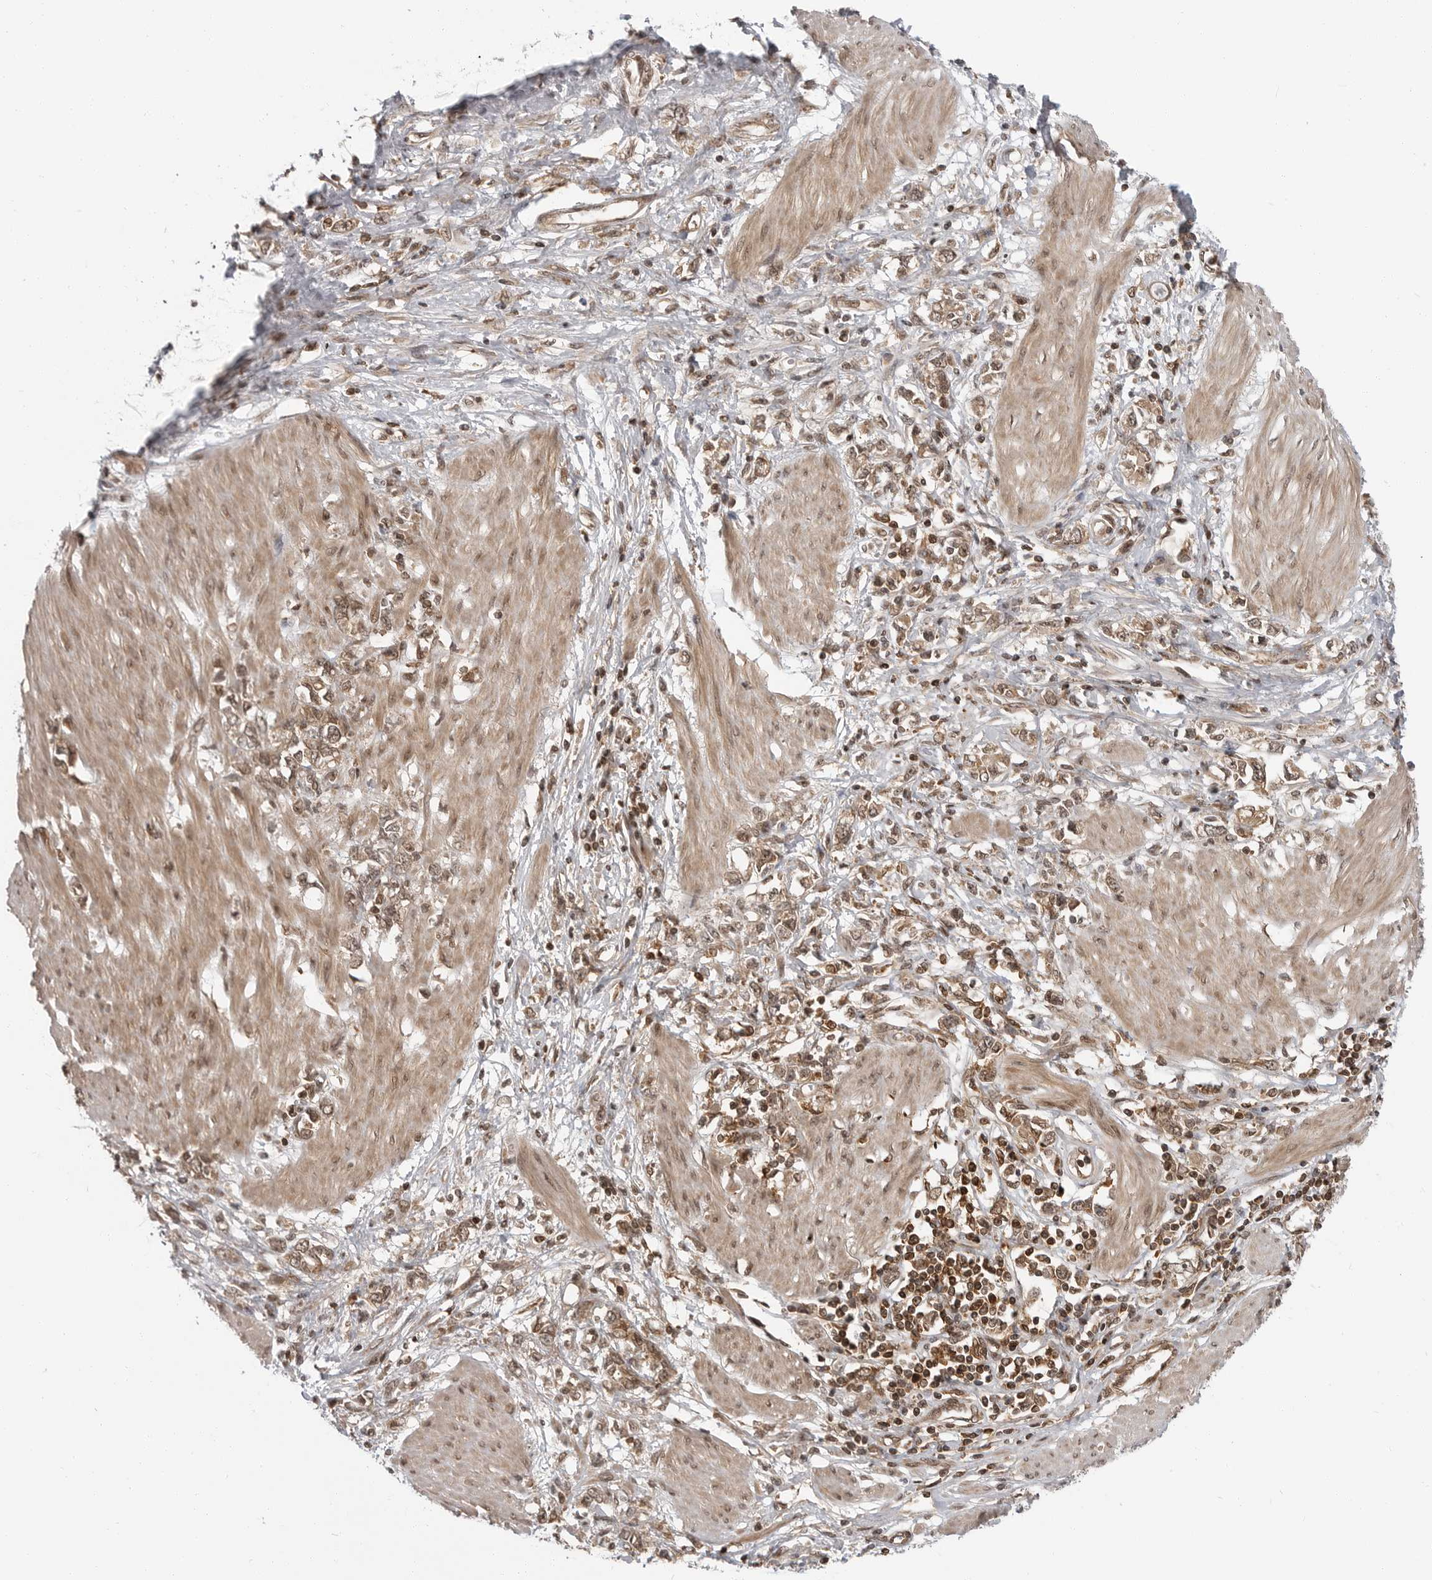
{"staining": {"intensity": "moderate", "quantity": ">75%", "location": "cytoplasmic/membranous,nuclear"}, "tissue": "stomach cancer", "cell_type": "Tumor cells", "image_type": "cancer", "snomed": [{"axis": "morphology", "description": "Adenocarcinoma, NOS"}, {"axis": "topography", "description": "Stomach"}], "caption": "About >75% of tumor cells in human adenocarcinoma (stomach) reveal moderate cytoplasmic/membranous and nuclear protein expression as visualized by brown immunohistochemical staining.", "gene": "SZRD1", "patient": {"sex": "female", "age": 76}}